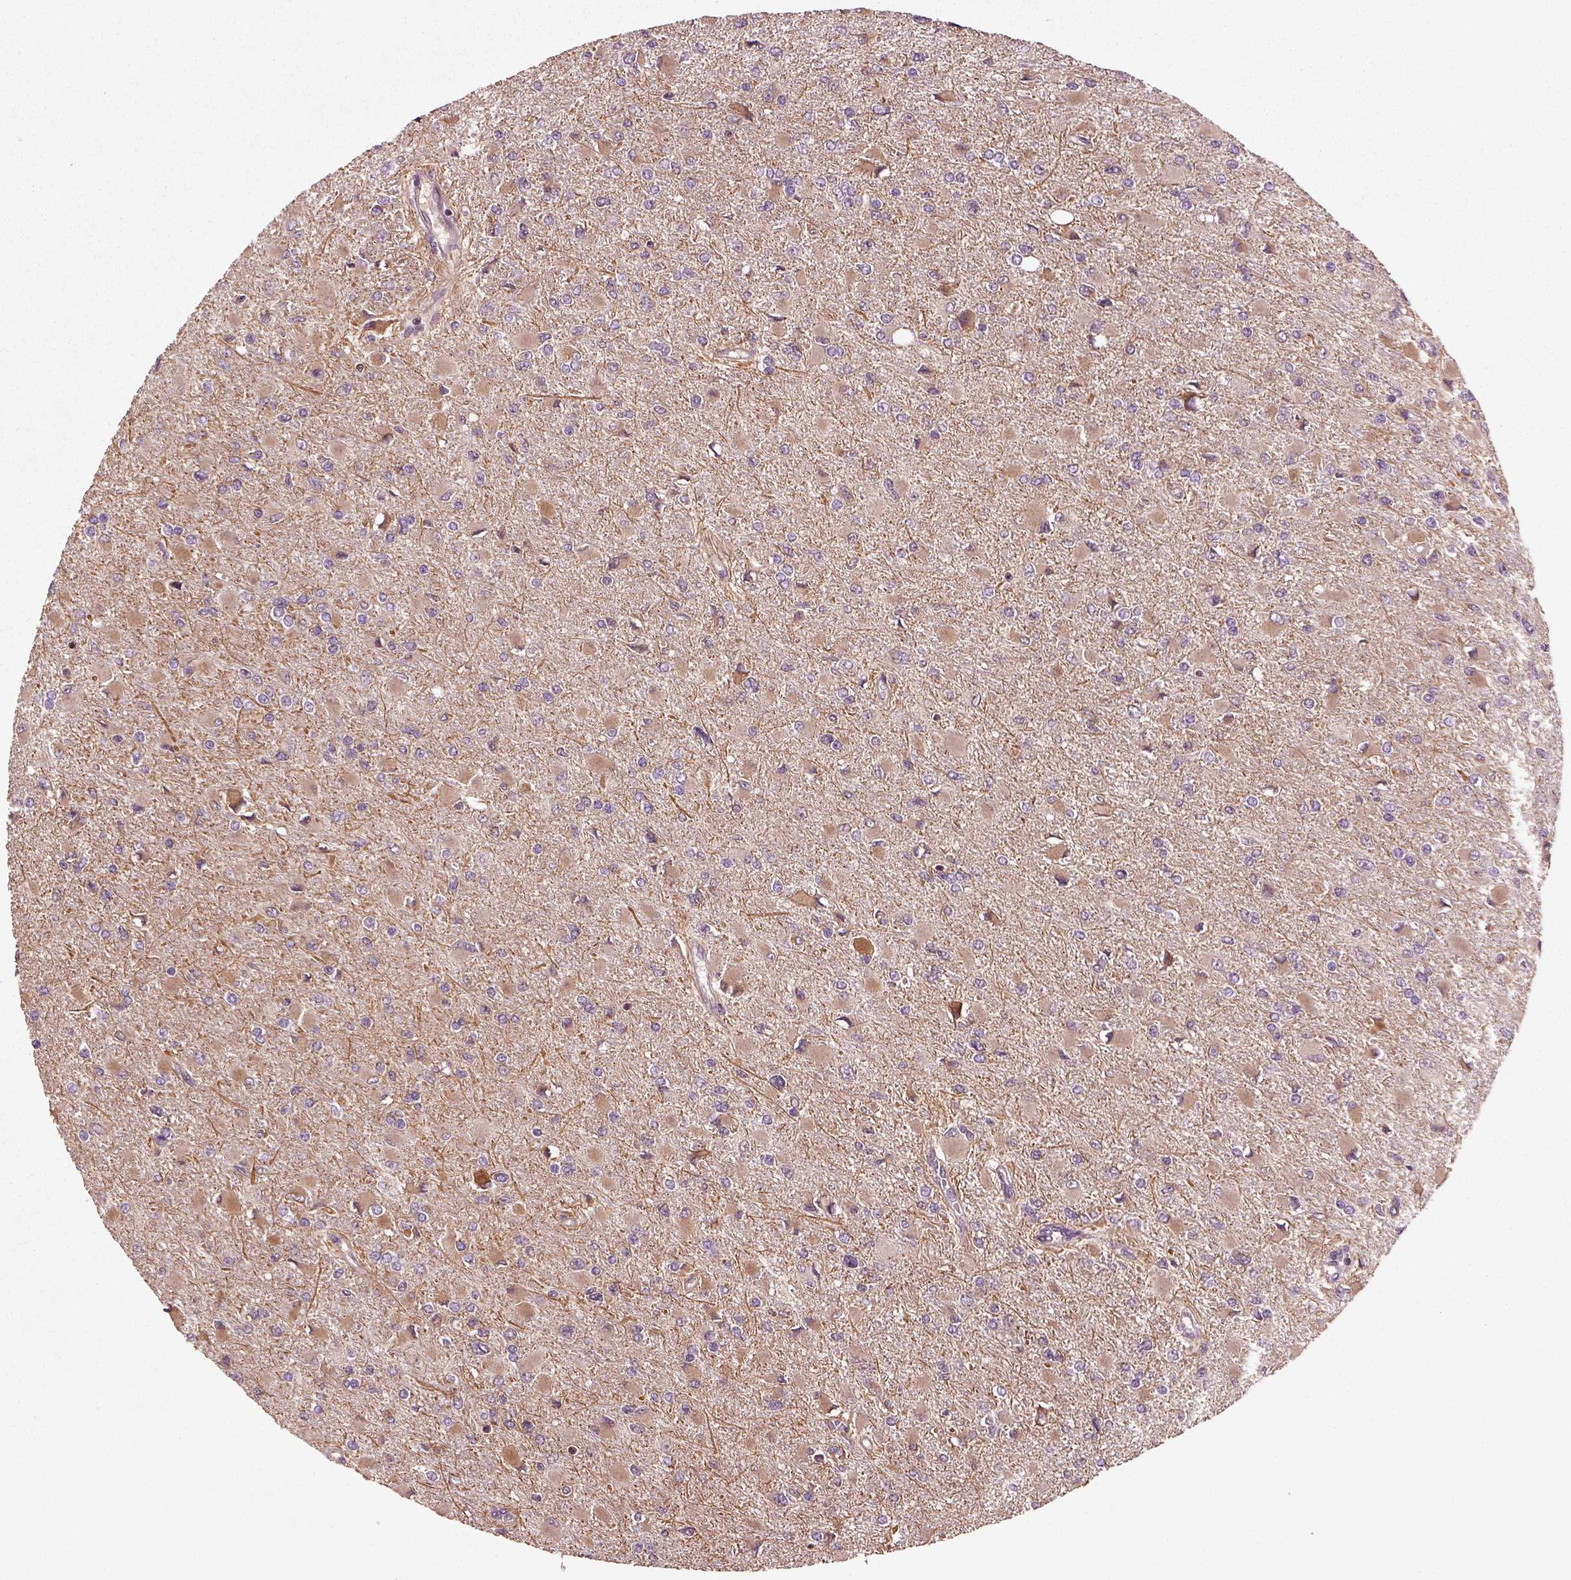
{"staining": {"intensity": "negative", "quantity": "none", "location": "none"}, "tissue": "glioma", "cell_type": "Tumor cells", "image_type": "cancer", "snomed": [{"axis": "morphology", "description": "Glioma, malignant, High grade"}, {"axis": "topography", "description": "Cerebral cortex"}], "caption": "Immunohistochemistry (IHC) micrograph of neoplastic tissue: high-grade glioma (malignant) stained with DAB (3,3'-diaminobenzidine) shows no significant protein positivity in tumor cells. (DAB immunohistochemistry, high magnification).", "gene": "ERV3-1", "patient": {"sex": "female", "age": 36}}